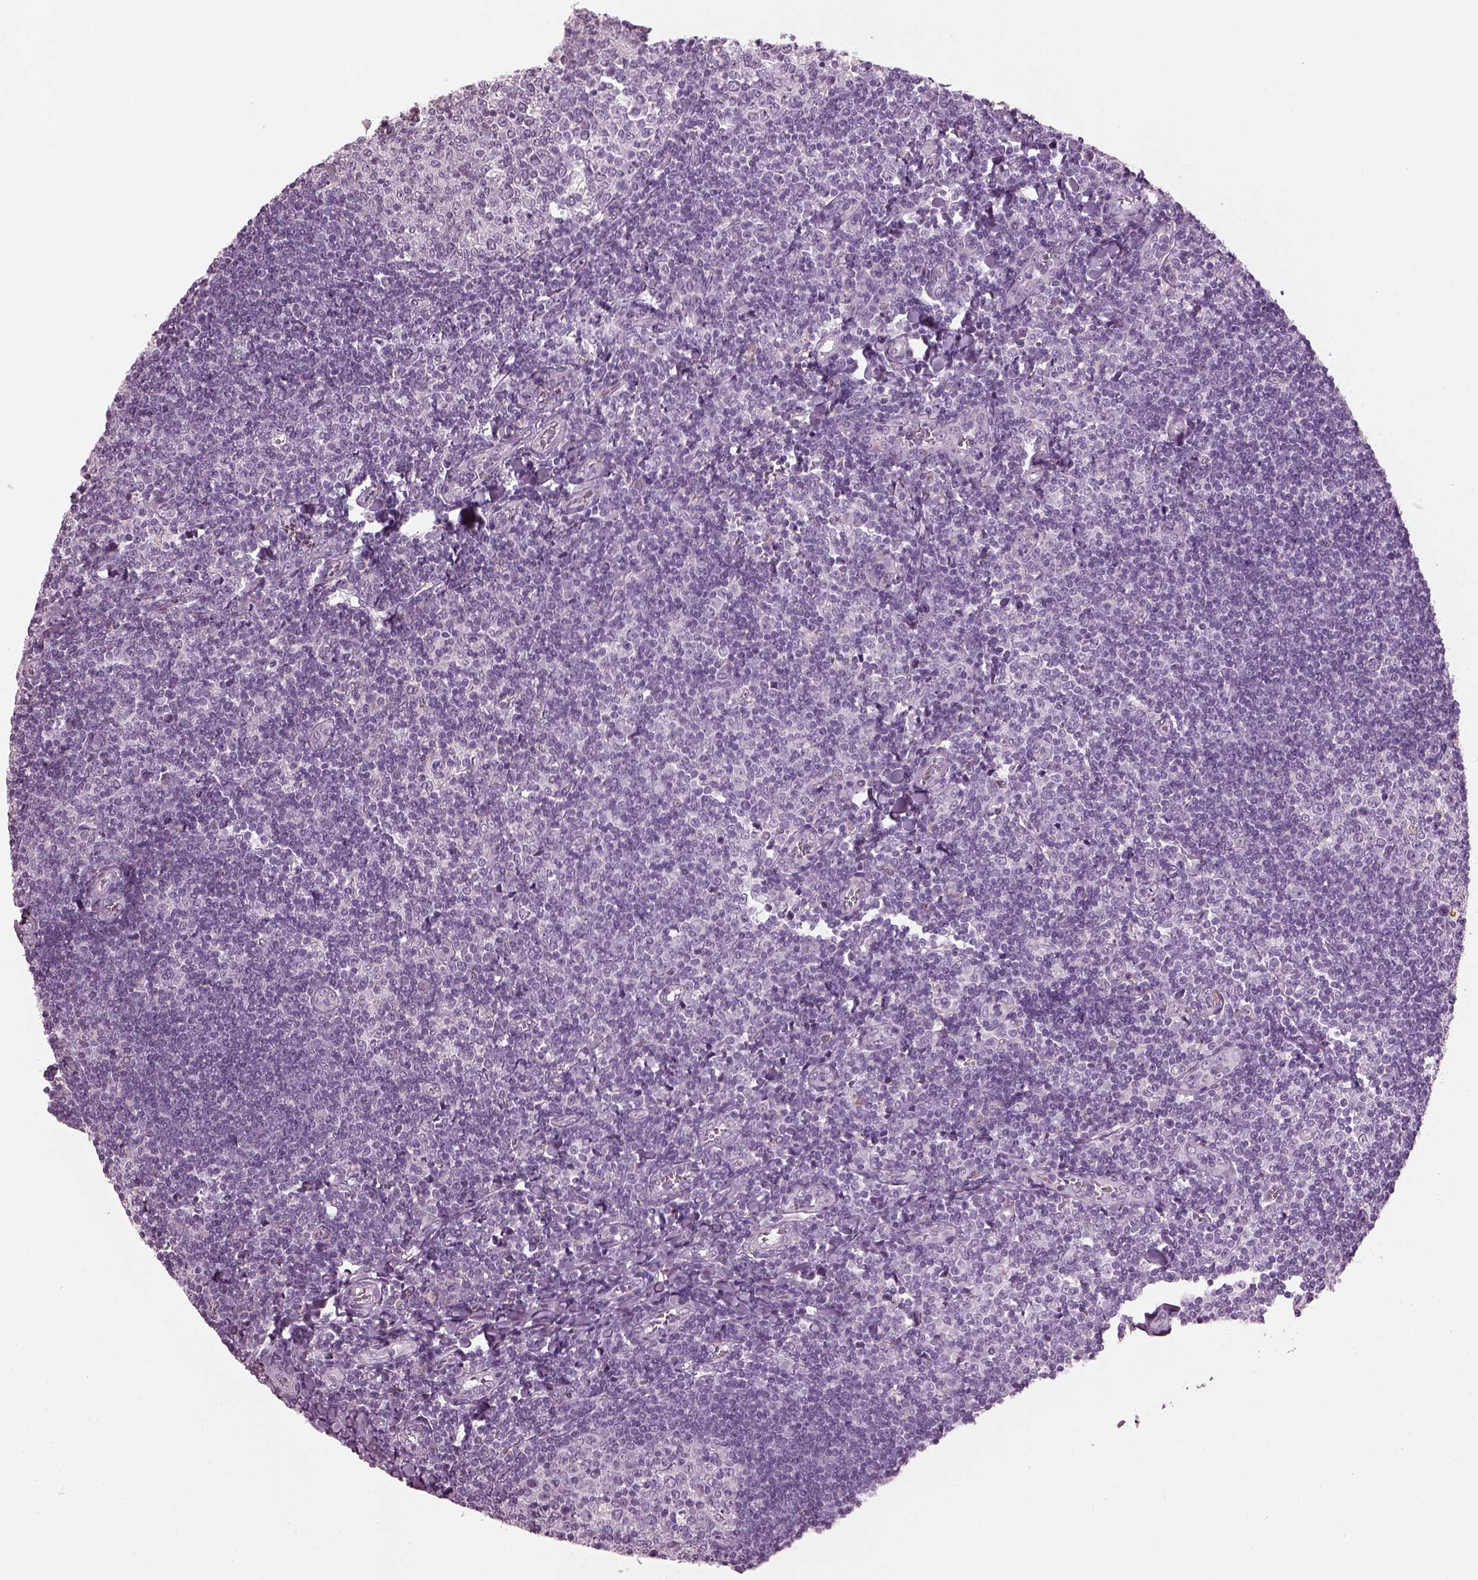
{"staining": {"intensity": "negative", "quantity": "none", "location": "none"}, "tissue": "tonsil", "cell_type": "Germinal center cells", "image_type": "normal", "snomed": [{"axis": "morphology", "description": "Normal tissue, NOS"}, {"axis": "topography", "description": "Tonsil"}], "caption": "Immunohistochemistry (IHC) photomicrograph of normal tonsil: human tonsil stained with DAB (3,3'-diaminobenzidine) demonstrates no significant protein positivity in germinal center cells. The staining is performed using DAB brown chromogen with nuclei counter-stained in using hematoxylin.", "gene": "PRR9", "patient": {"sex": "female", "age": 12}}